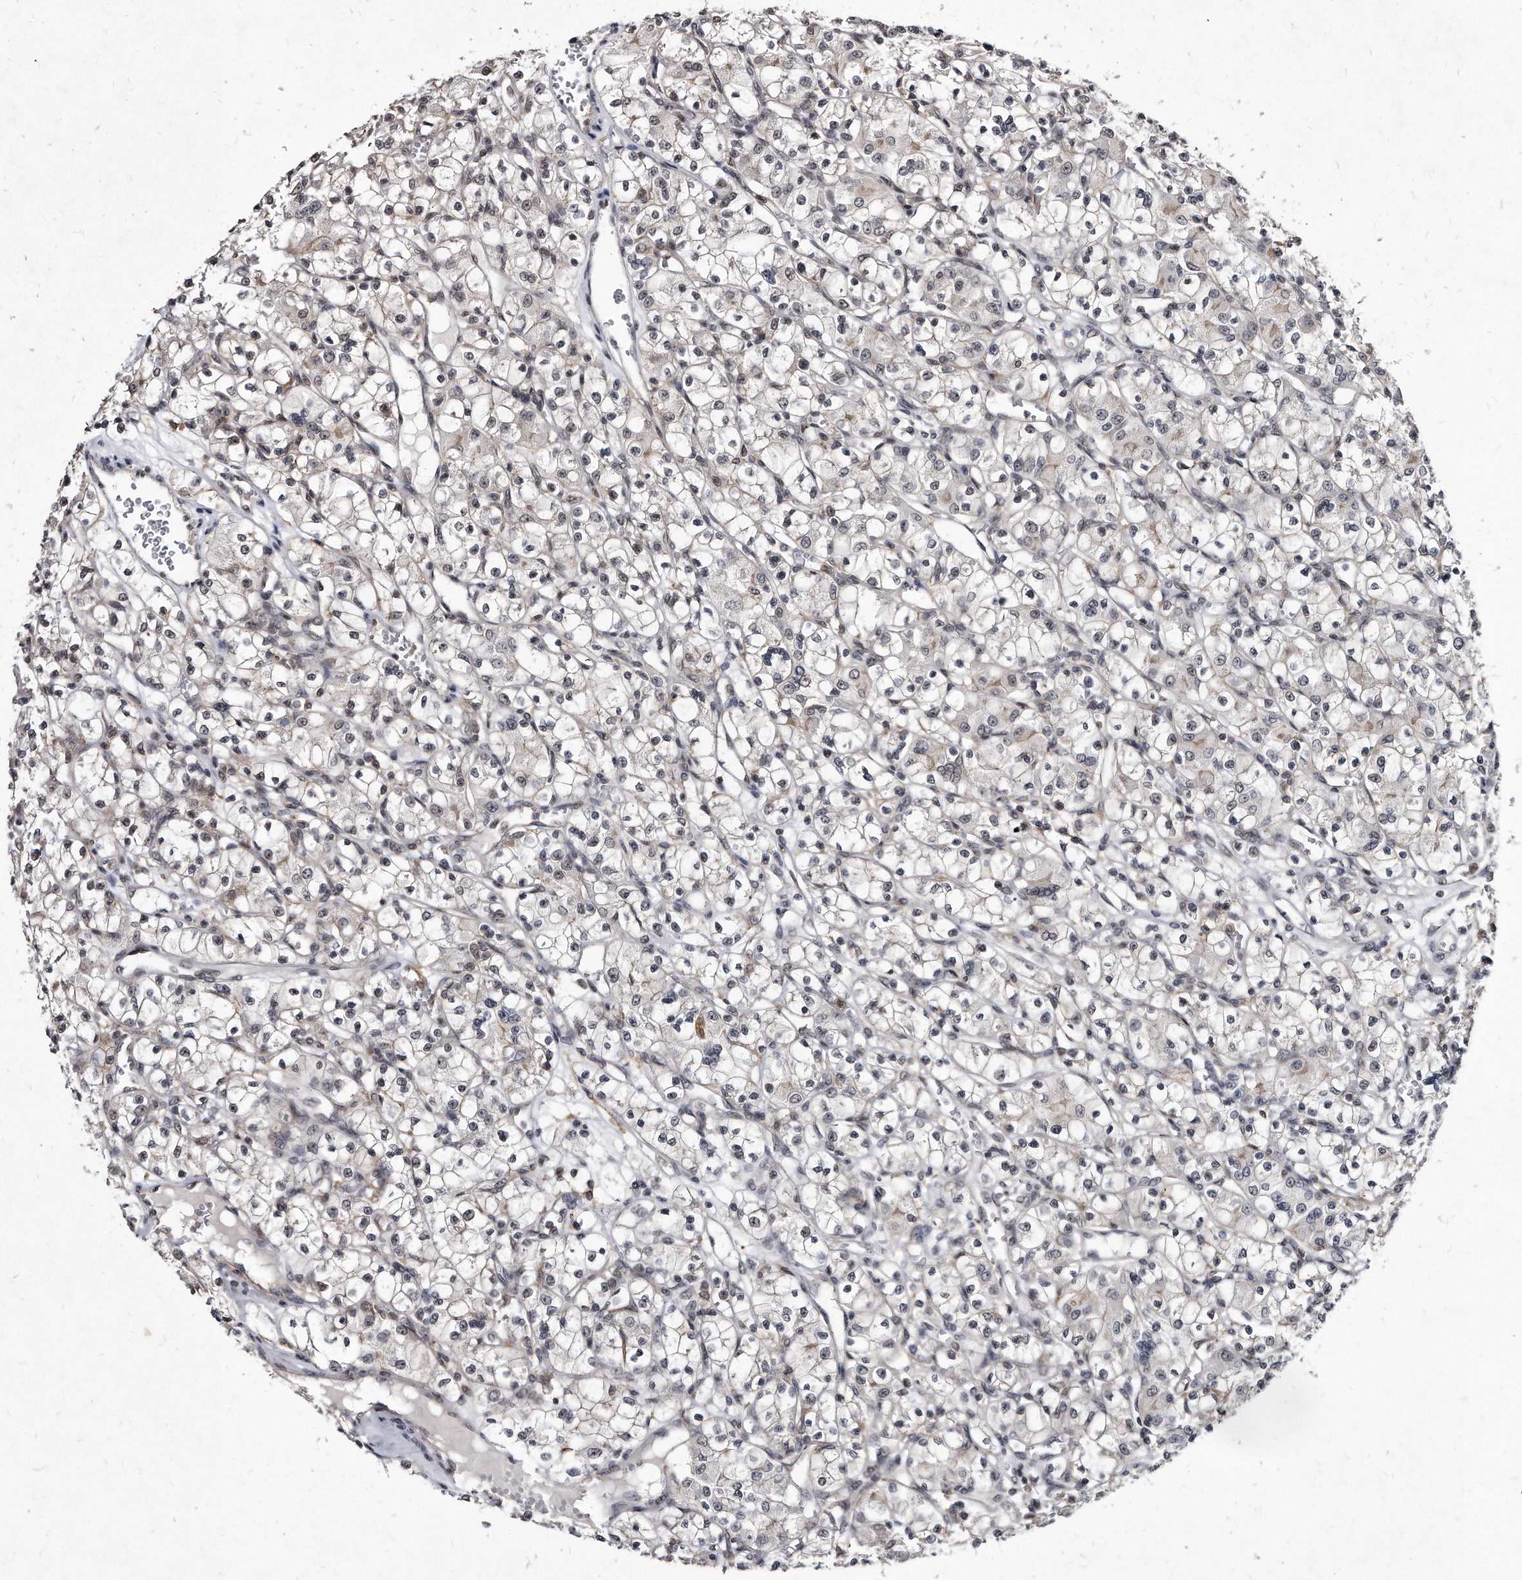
{"staining": {"intensity": "weak", "quantity": "<25%", "location": "cytoplasmic/membranous"}, "tissue": "renal cancer", "cell_type": "Tumor cells", "image_type": "cancer", "snomed": [{"axis": "morphology", "description": "Adenocarcinoma, NOS"}, {"axis": "topography", "description": "Kidney"}], "caption": "DAB (3,3'-diaminobenzidine) immunohistochemical staining of human renal adenocarcinoma demonstrates no significant staining in tumor cells.", "gene": "KLHDC3", "patient": {"sex": "female", "age": 59}}